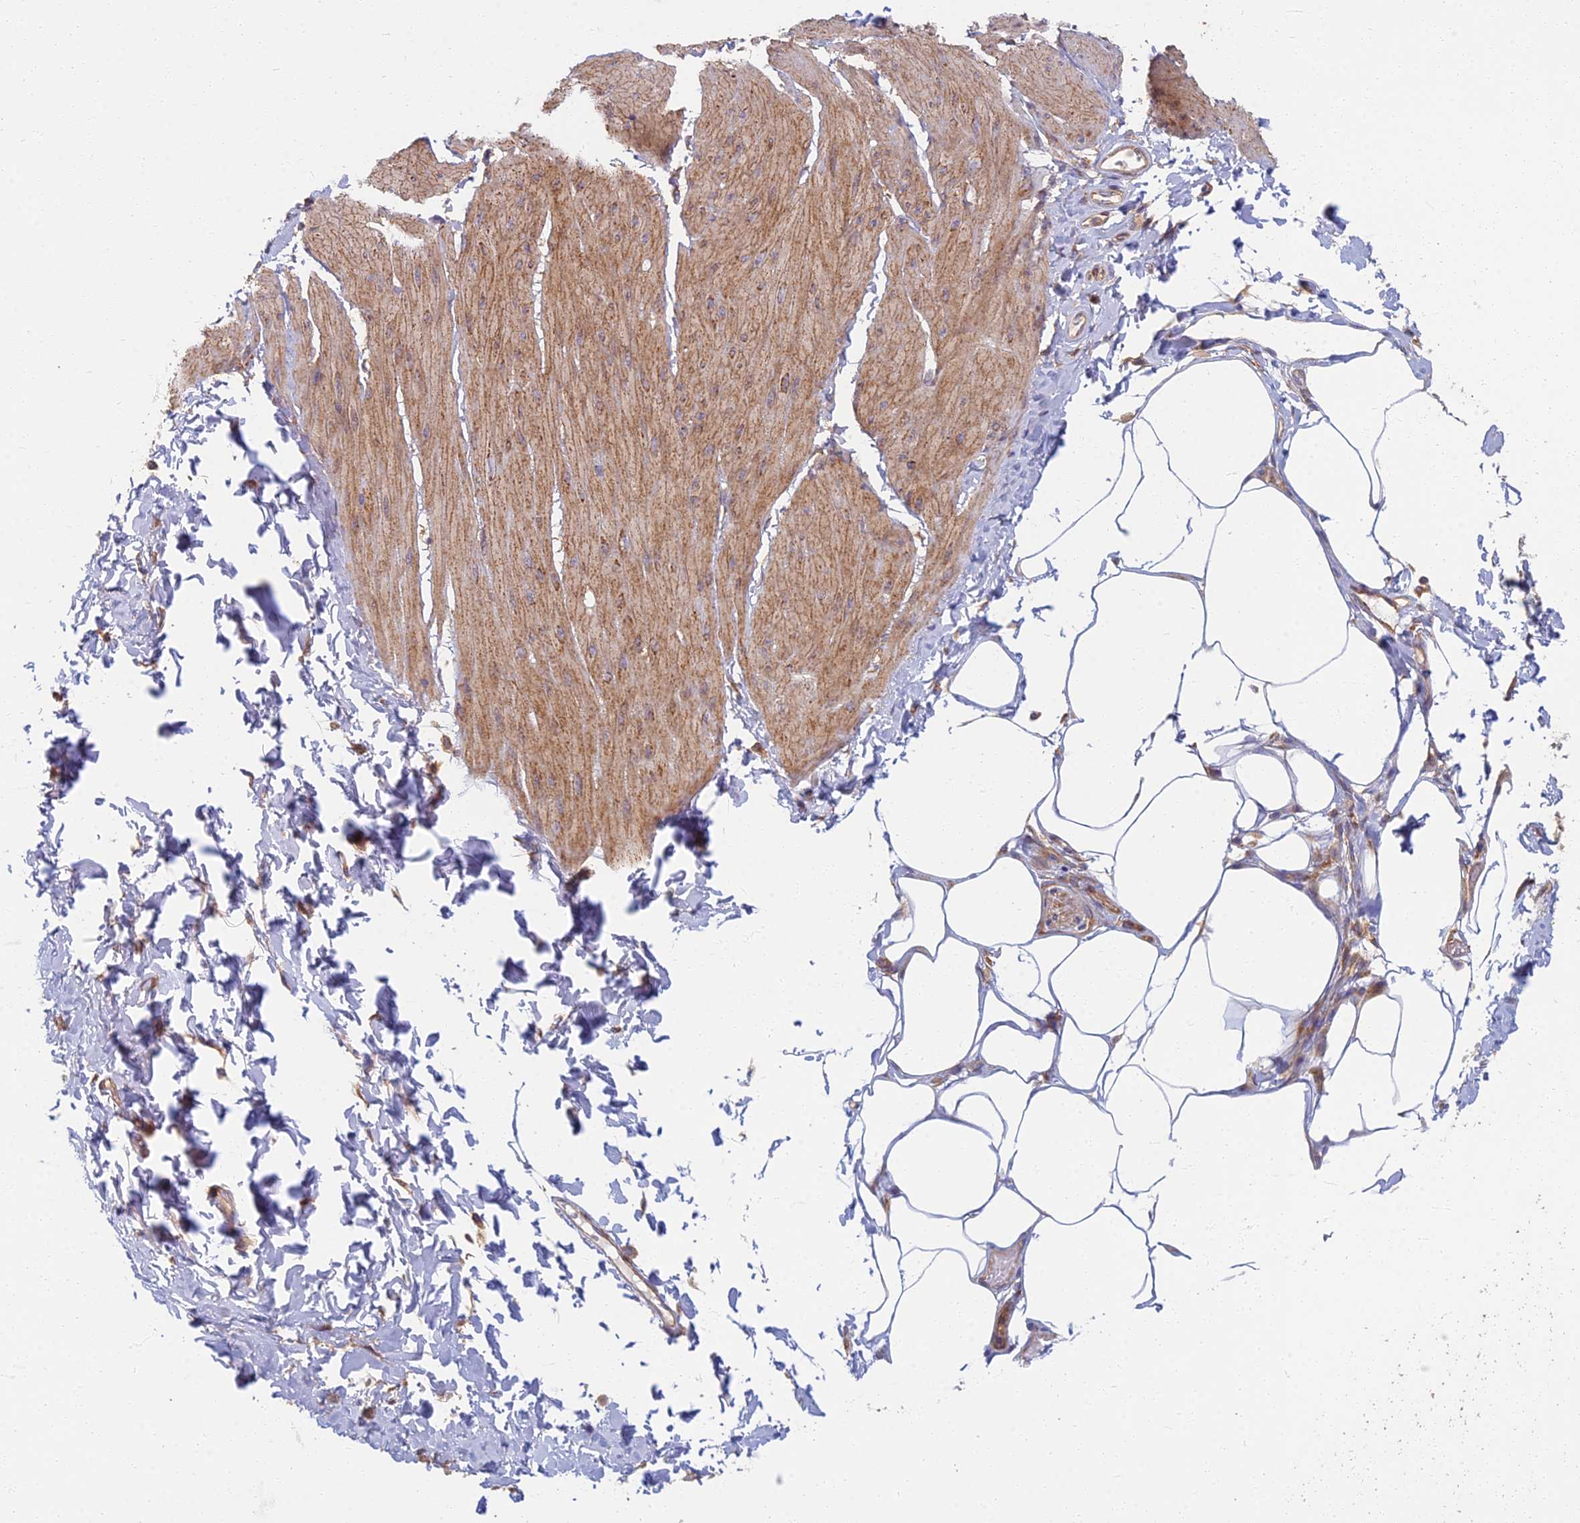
{"staining": {"intensity": "moderate", "quantity": ">75%", "location": "cytoplasmic/membranous"}, "tissue": "smooth muscle", "cell_type": "Smooth muscle cells", "image_type": "normal", "snomed": [{"axis": "morphology", "description": "Urothelial carcinoma, High grade"}, {"axis": "topography", "description": "Urinary bladder"}], "caption": "Brown immunohistochemical staining in benign smooth muscle displays moderate cytoplasmic/membranous expression in about >75% of smooth muscle cells.", "gene": "RBSN", "patient": {"sex": "male", "age": 46}}